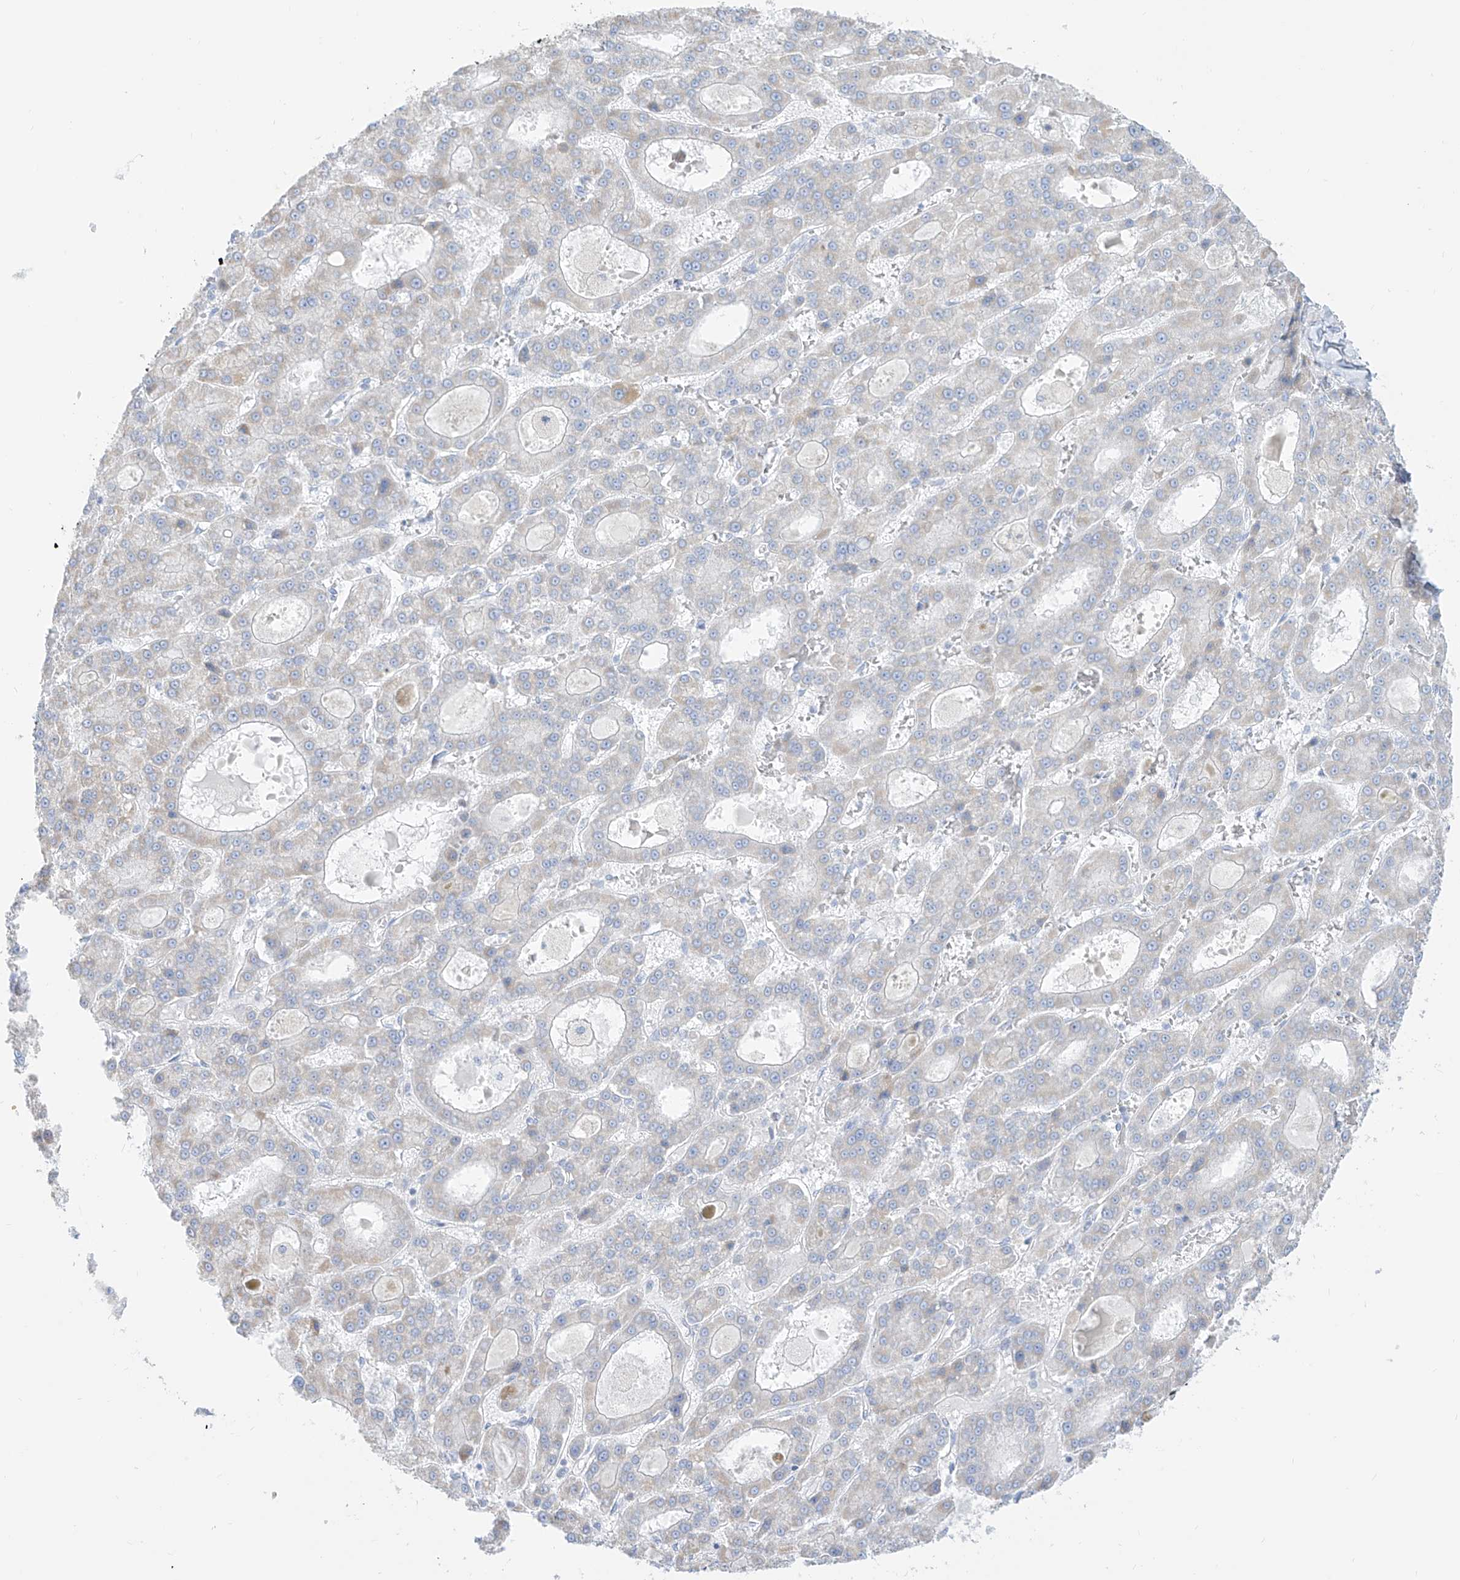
{"staining": {"intensity": "negative", "quantity": "none", "location": "none"}, "tissue": "liver cancer", "cell_type": "Tumor cells", "image_type": "cancer", "snomed": [{"axis": "morphology", "description": "Carcinoma, Hepatocellular, NOS"}, {"axis": "topography", "description": "Liver"}], "caption": "Liver hepatocellular carcinoma was stained to show a protein in brown. There is no significant positivity in tumor cells.", "gene": "SLC26A3", "patient": {"sex": "male", "age": 70}}